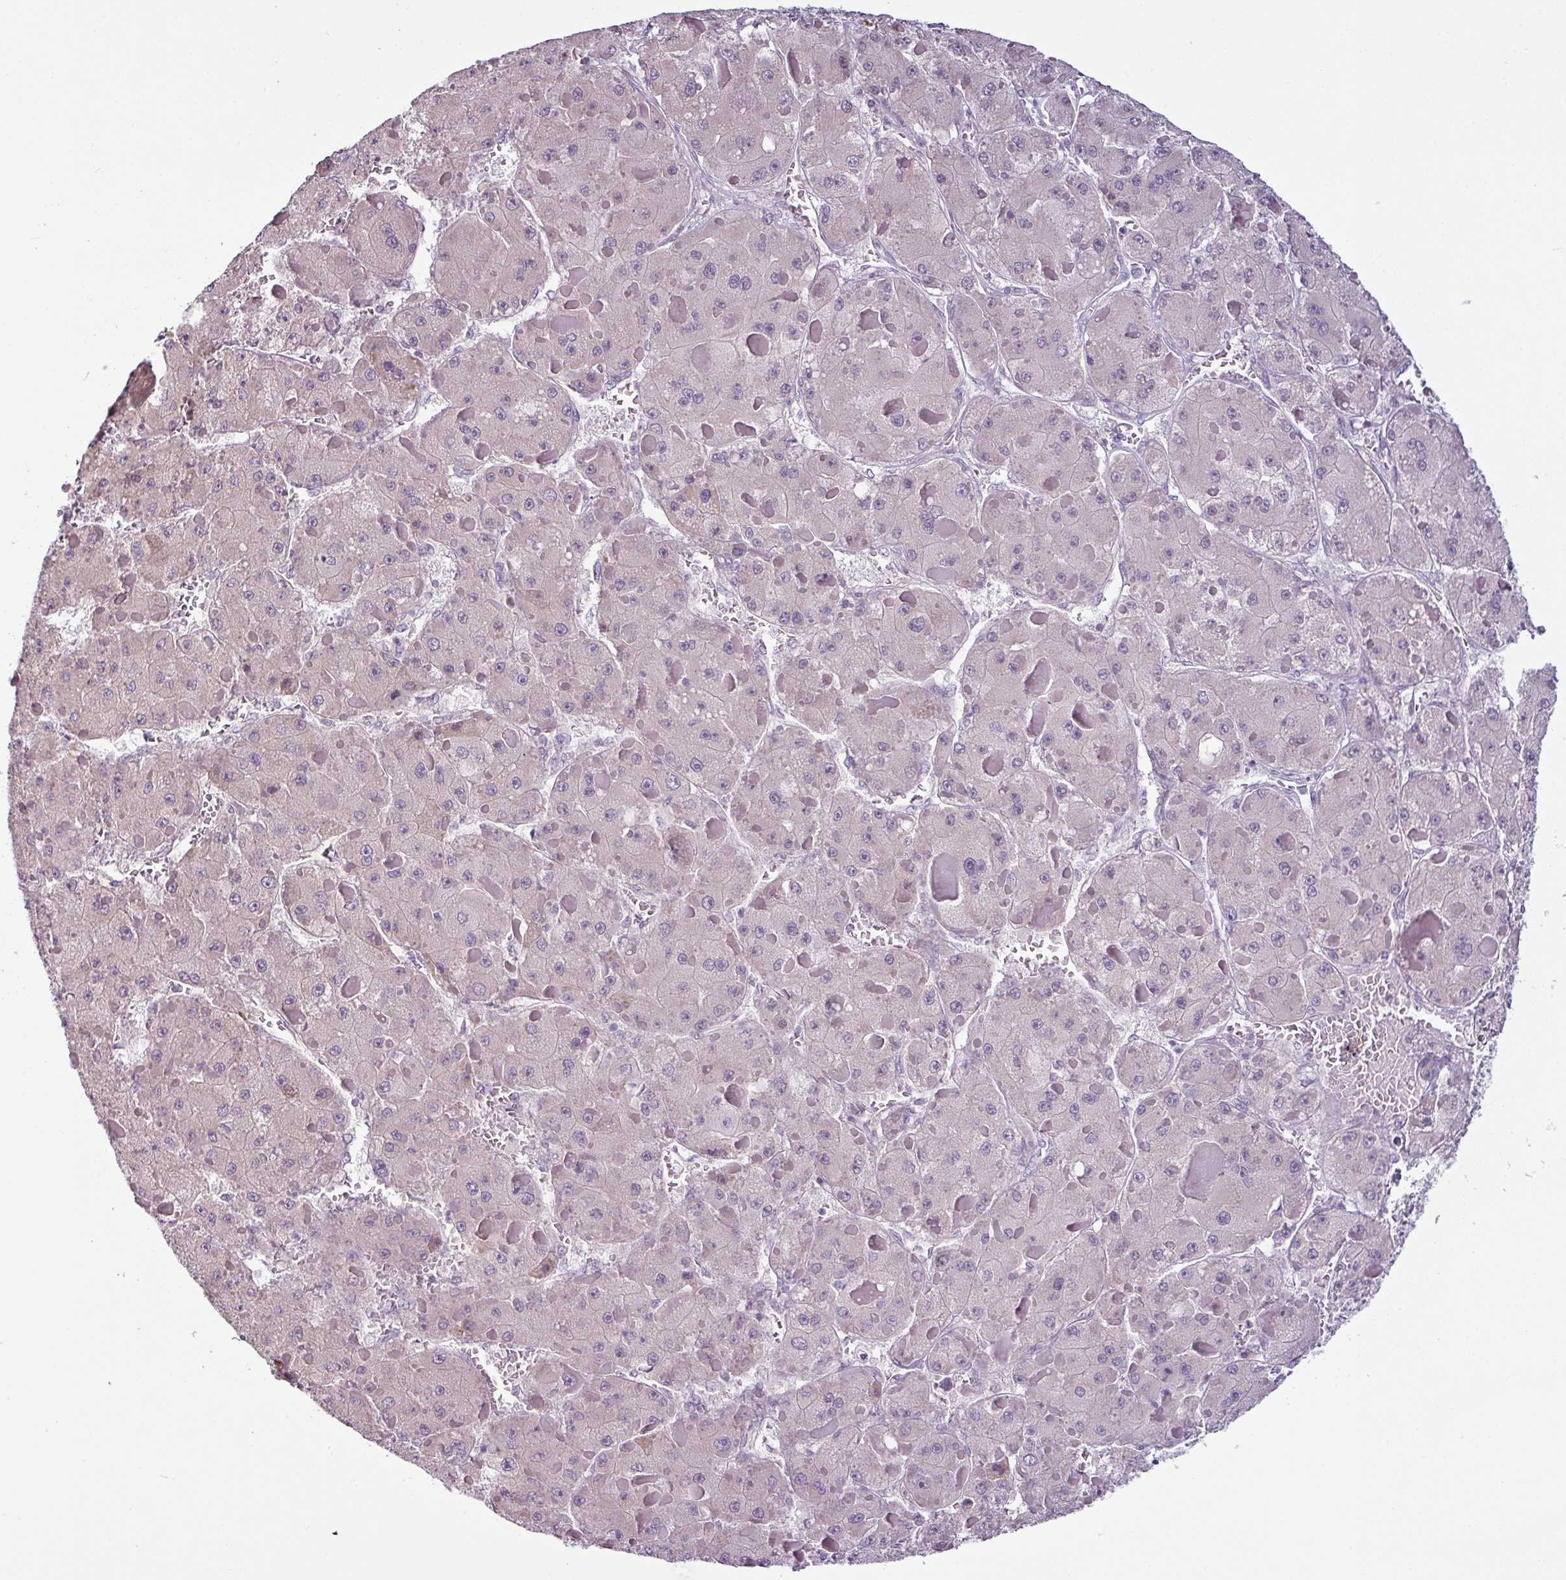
{"staining": {"intensity": "negative", "quantity": "none", "location": "none"}, "tissue": "liver cancer", "cell_type": "Tumor cells", "image_type": "cancer", "snomed": [{"axis": "morphology", "description": "Carcinoma, Hepatocellular, NOS"}, {"axis": "topography", "description": "Liver"}], "caption": "The immunohistochemistry (IHC) histopathology image has no significant positivity in tumor cells of liver hepatocellular carcinoma tissue.", "gene": "OR52D1", "patient": {"sex": "female", "age": 73}}